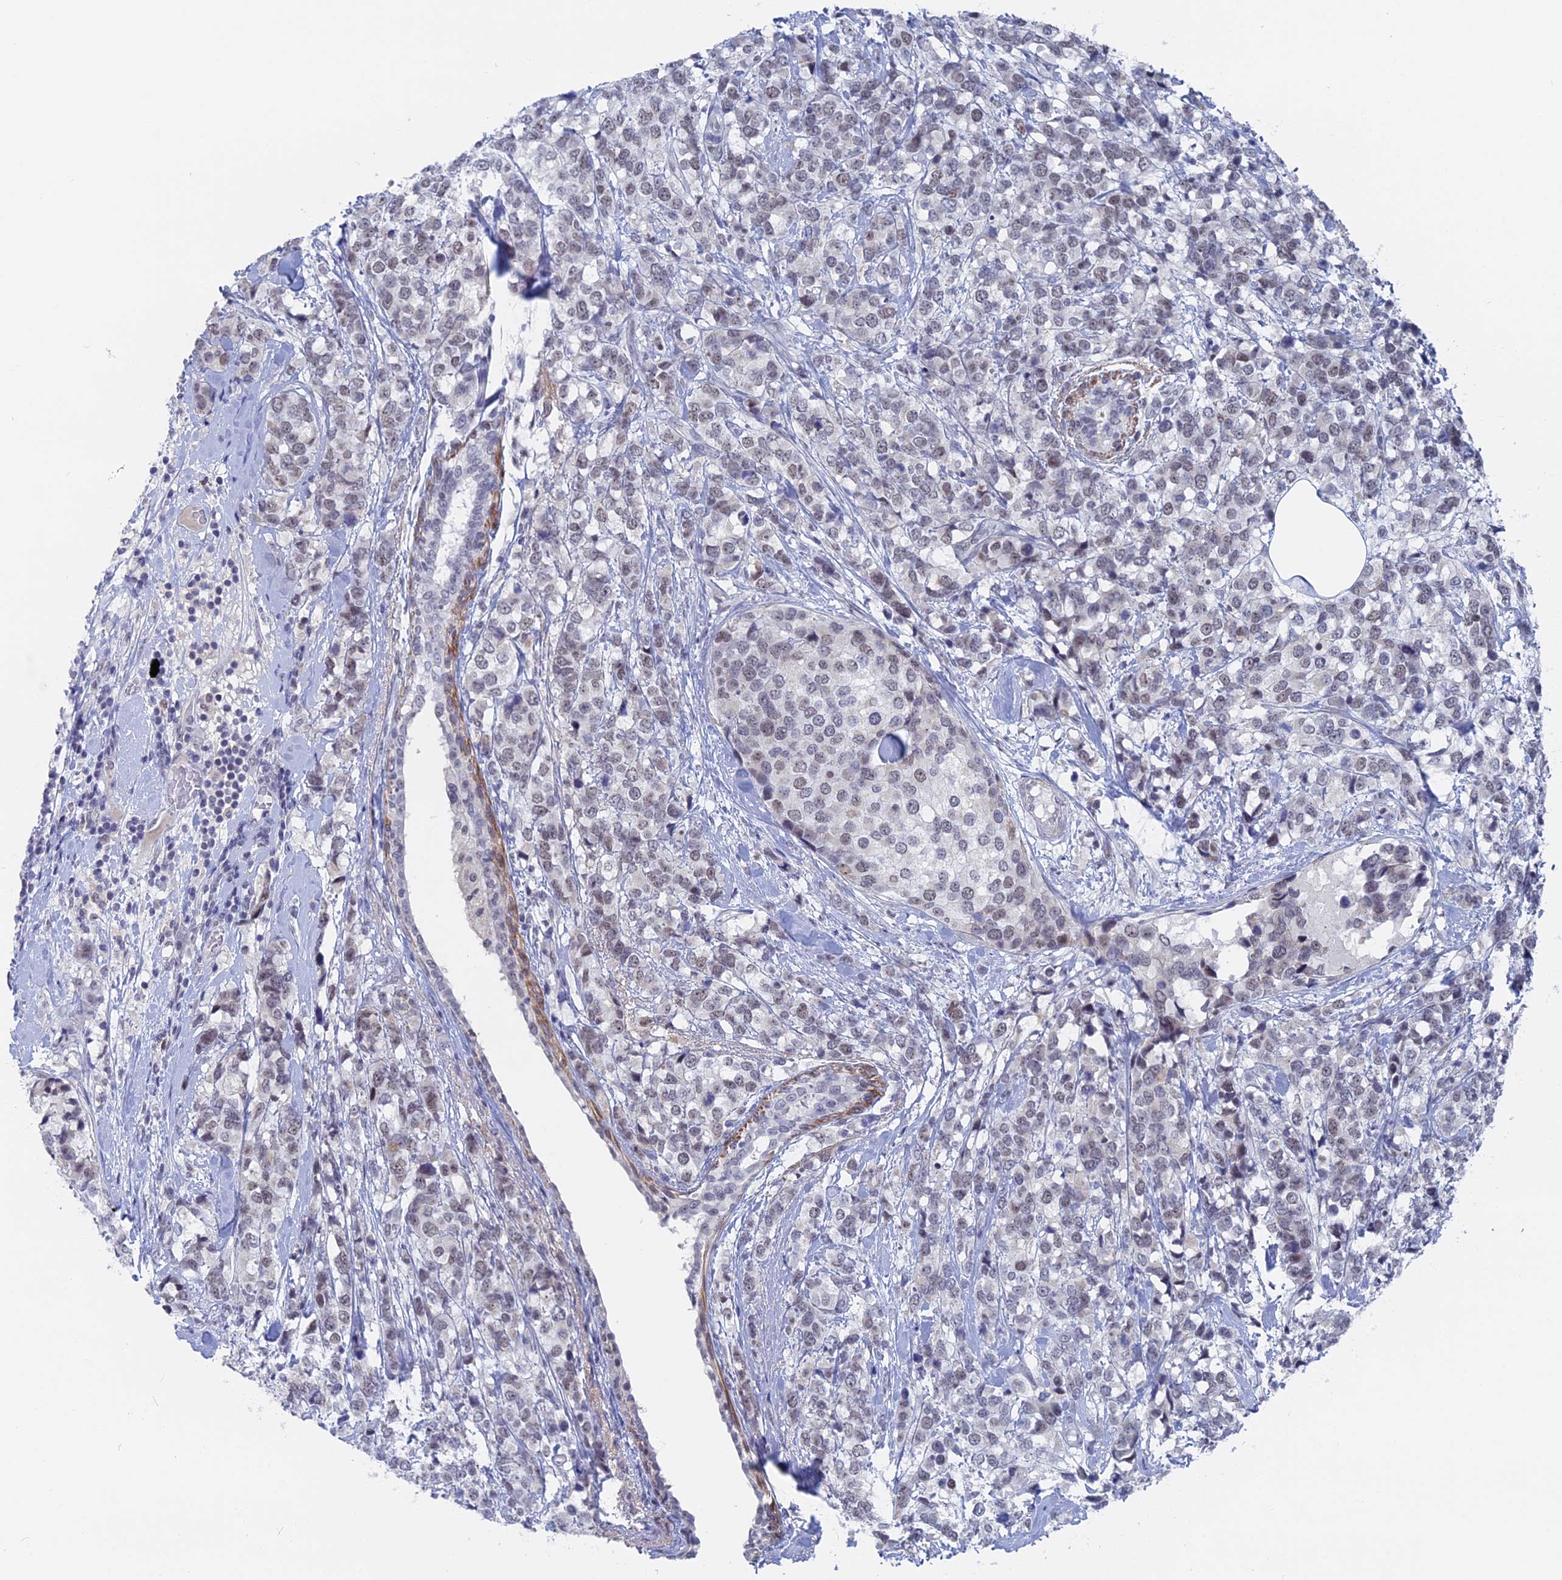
{"staining": {"intensity": "weak", "quantity": "25%-75%", "location": "nuclear"}, "tissue": "breast cancer", "cell_type": "Tumor cells", "image_type": "cancer", "snomed": [{"axis": "morphology", "description": "Lobular carcinoma"}, {"axis": "topography", "description": "Breast"}], "caption": "The micrograph exhibits immunohistochemical staining of breast lobular carcinoma. There is weak nuclear staining is identified in approximately 25%-75% of tumor cells. (DAB (3,3'-diaminobenzidine) IHC, brown staining for protein, blue staining for nuclei).", "gene": "BRD2", "patient": {"sex": "female", "age": 59}}